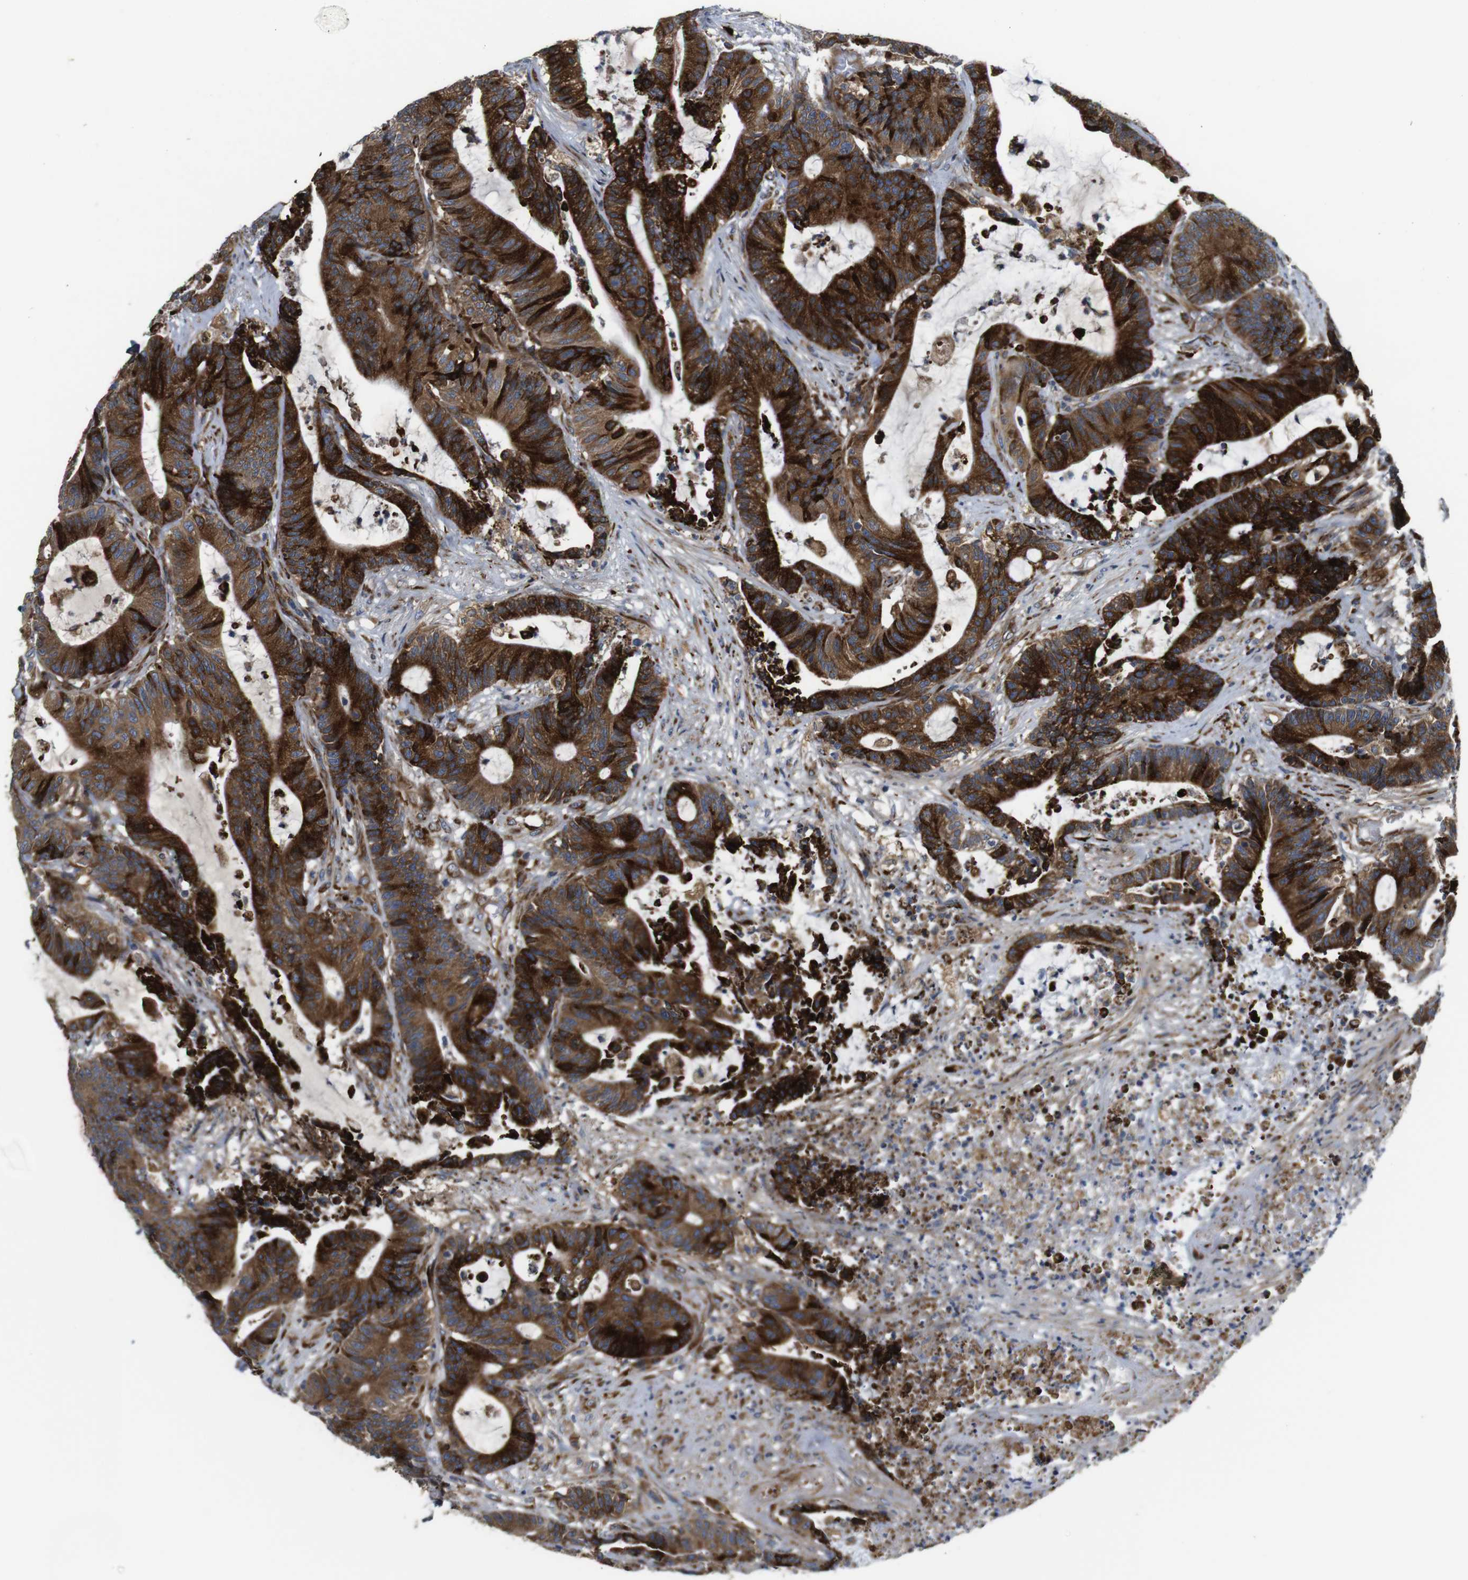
{"staining": {"intensity": "strong", "quantity": ">75%", "location": "cytoplasmic/membranous"}, "tissue": "colorectal cancer", "cell_type": "Tumor cells", "image_type": "cancer", "snomed": [{"axis": "morphology", "description": "Adenocarcinoma, NOS"}, {"axis": "topography", "description": "Colon"}], "caption": "Colorectal adenocarcinoma tissue exhibits strong cytoplasmic/membranous staining in approximately >75% of tumor cells (DAB (3,3'-diaminobenzidine) = brown stain, brightfield microscopy at high magnification).", "gene": "UBE2G2", "patient": {"sex": "female", "age": 84}}